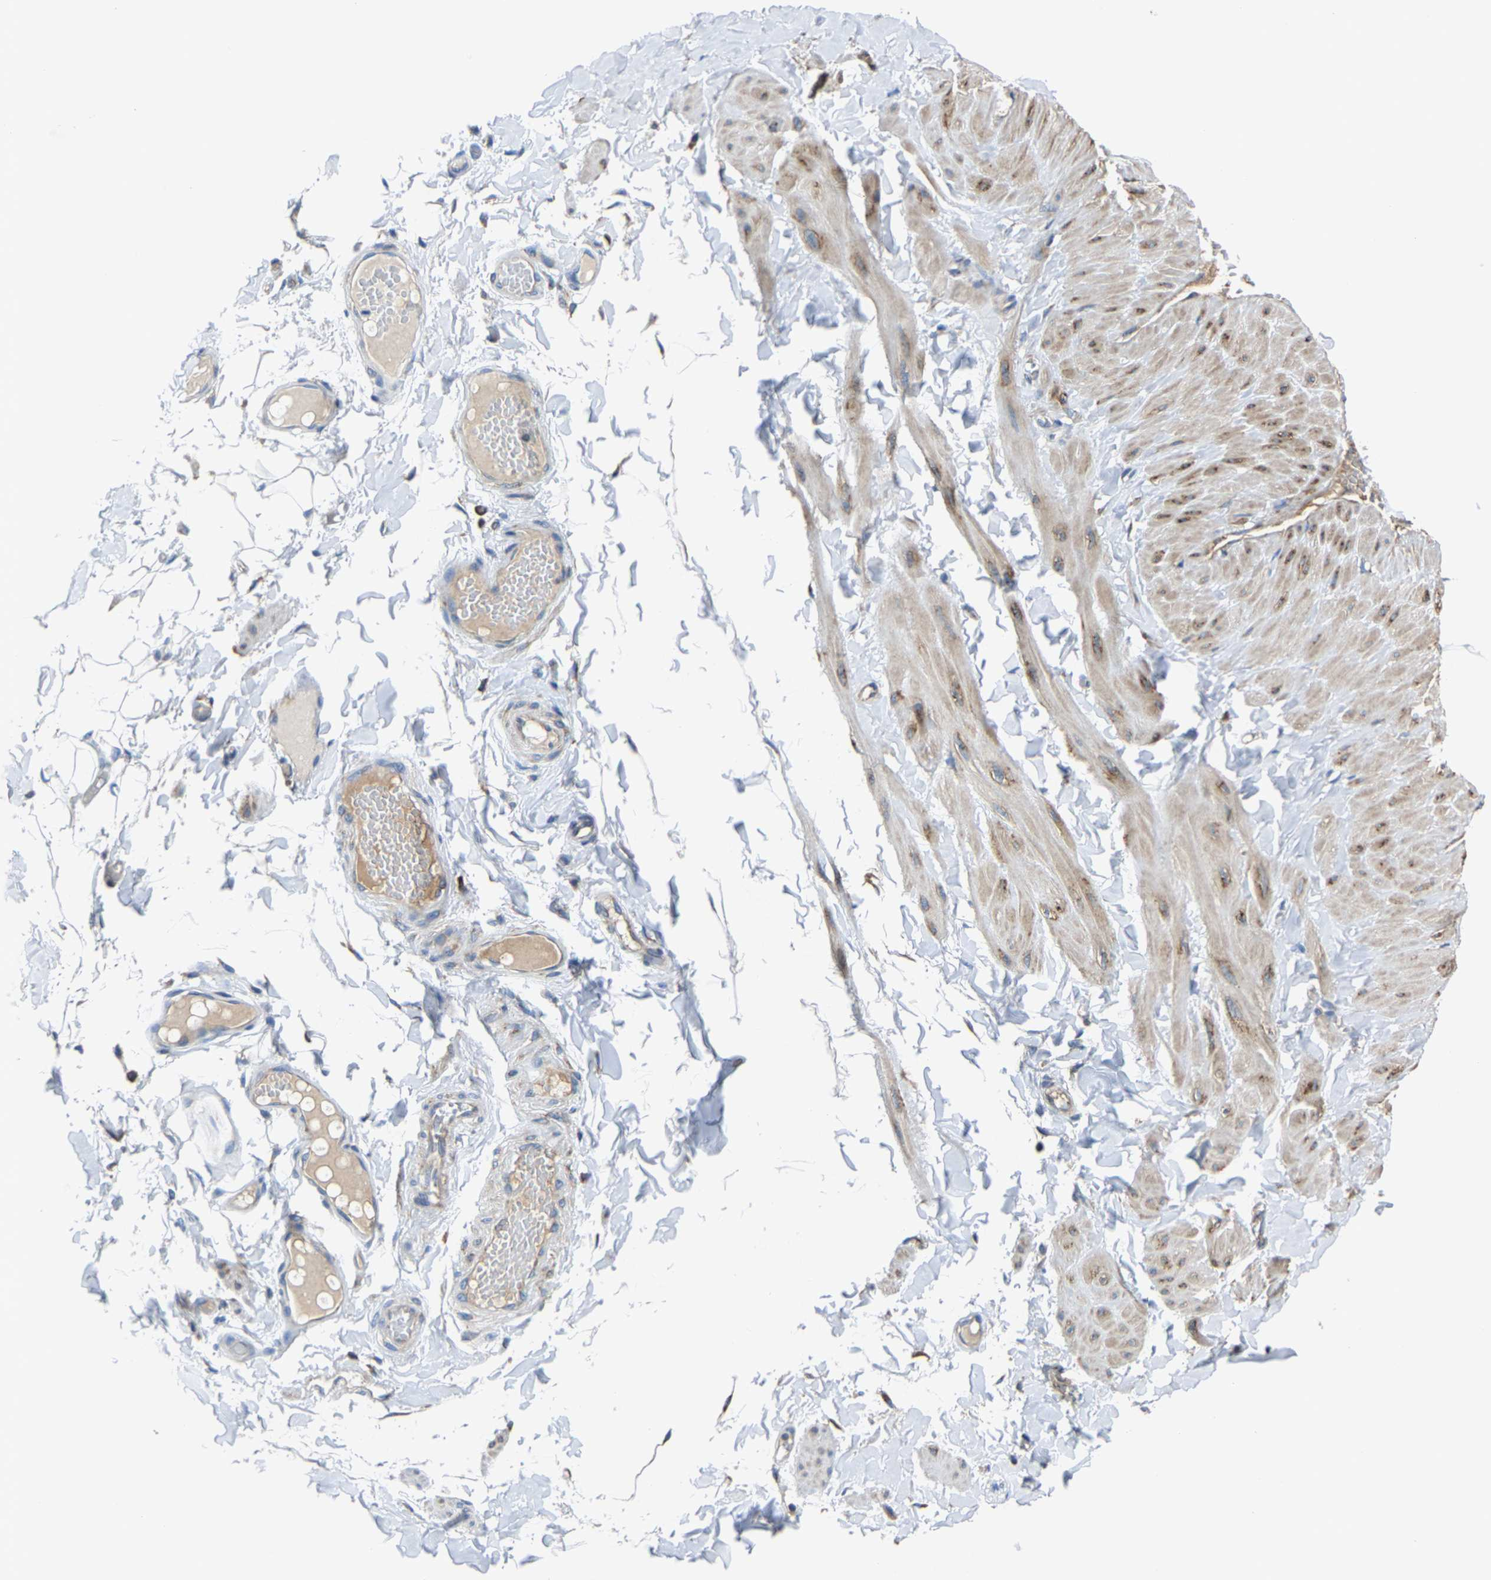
{"staining": {"intensity": "negative", "quantity": "none", "location": "none"}, "tissue": "adipose tissue", "cell_type": "Adipocytes", "image_type": "normal", "snomed": [{"axis": "morphology", "description": "Normal tissue, NOS"}, {"axis": "topography", "description": "Adipose tissue"}, {"axis": "topography", "description": "Vascular tissue"}, {"axis": "topography", "description": "Peripheral nerve tissue"}], "caption": "This is a image of IHC staining of unremarkable adipose tissue, which shows no positivity in adipocytes. (Immunohistochemistry, brightfield microscopy, high magnification).", "gene": "G3BP2", "patient": {"sex": "male", "age": 25}}